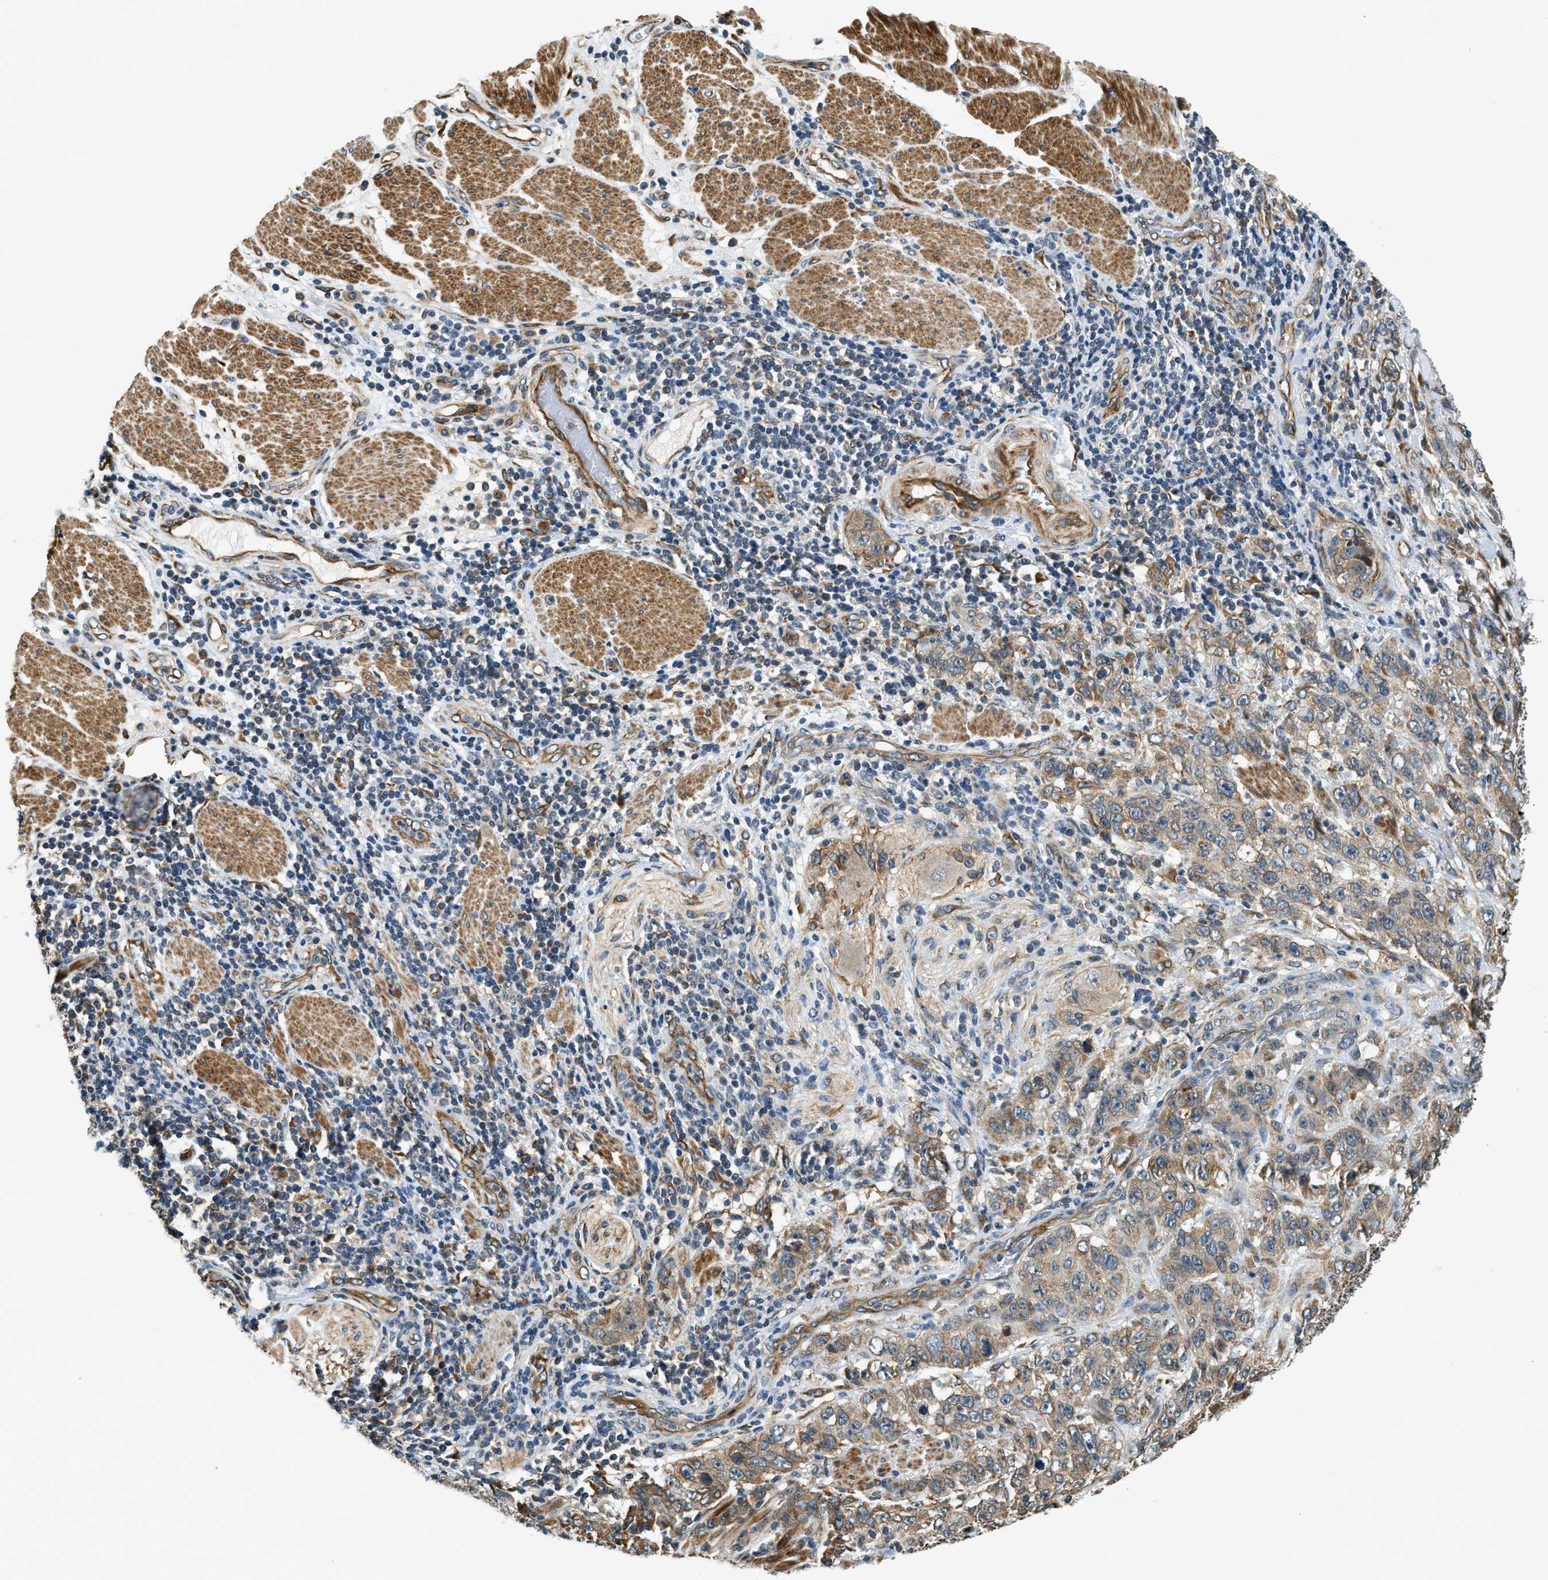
{"staining": {"intensity": "moderate", "quantity": ">75%", "location": "cytoplasmic/membranous"}, "tissue": "stomach cancer", "cell_type": "Tumor cells", "image_type": "cancer", "snomed": [{"axis": "morphology", "description": "Adenocarcinoma, NOS"}, {"axis": "topography", "description": "Stomach"}], "caption": "A high-resolution histopathology image shows immunohistochemistry staining of stomach cancer, which shows moderate cytoplasmic/membranous positivity in about >75% of tumor cells. The staining is performed using DAB brown chromogen to label protein expression. The nuclei are counter-stained blue using hematoxylin.", "gene": "ALOX12", "patient": {"sex": "male", "age": 48}}